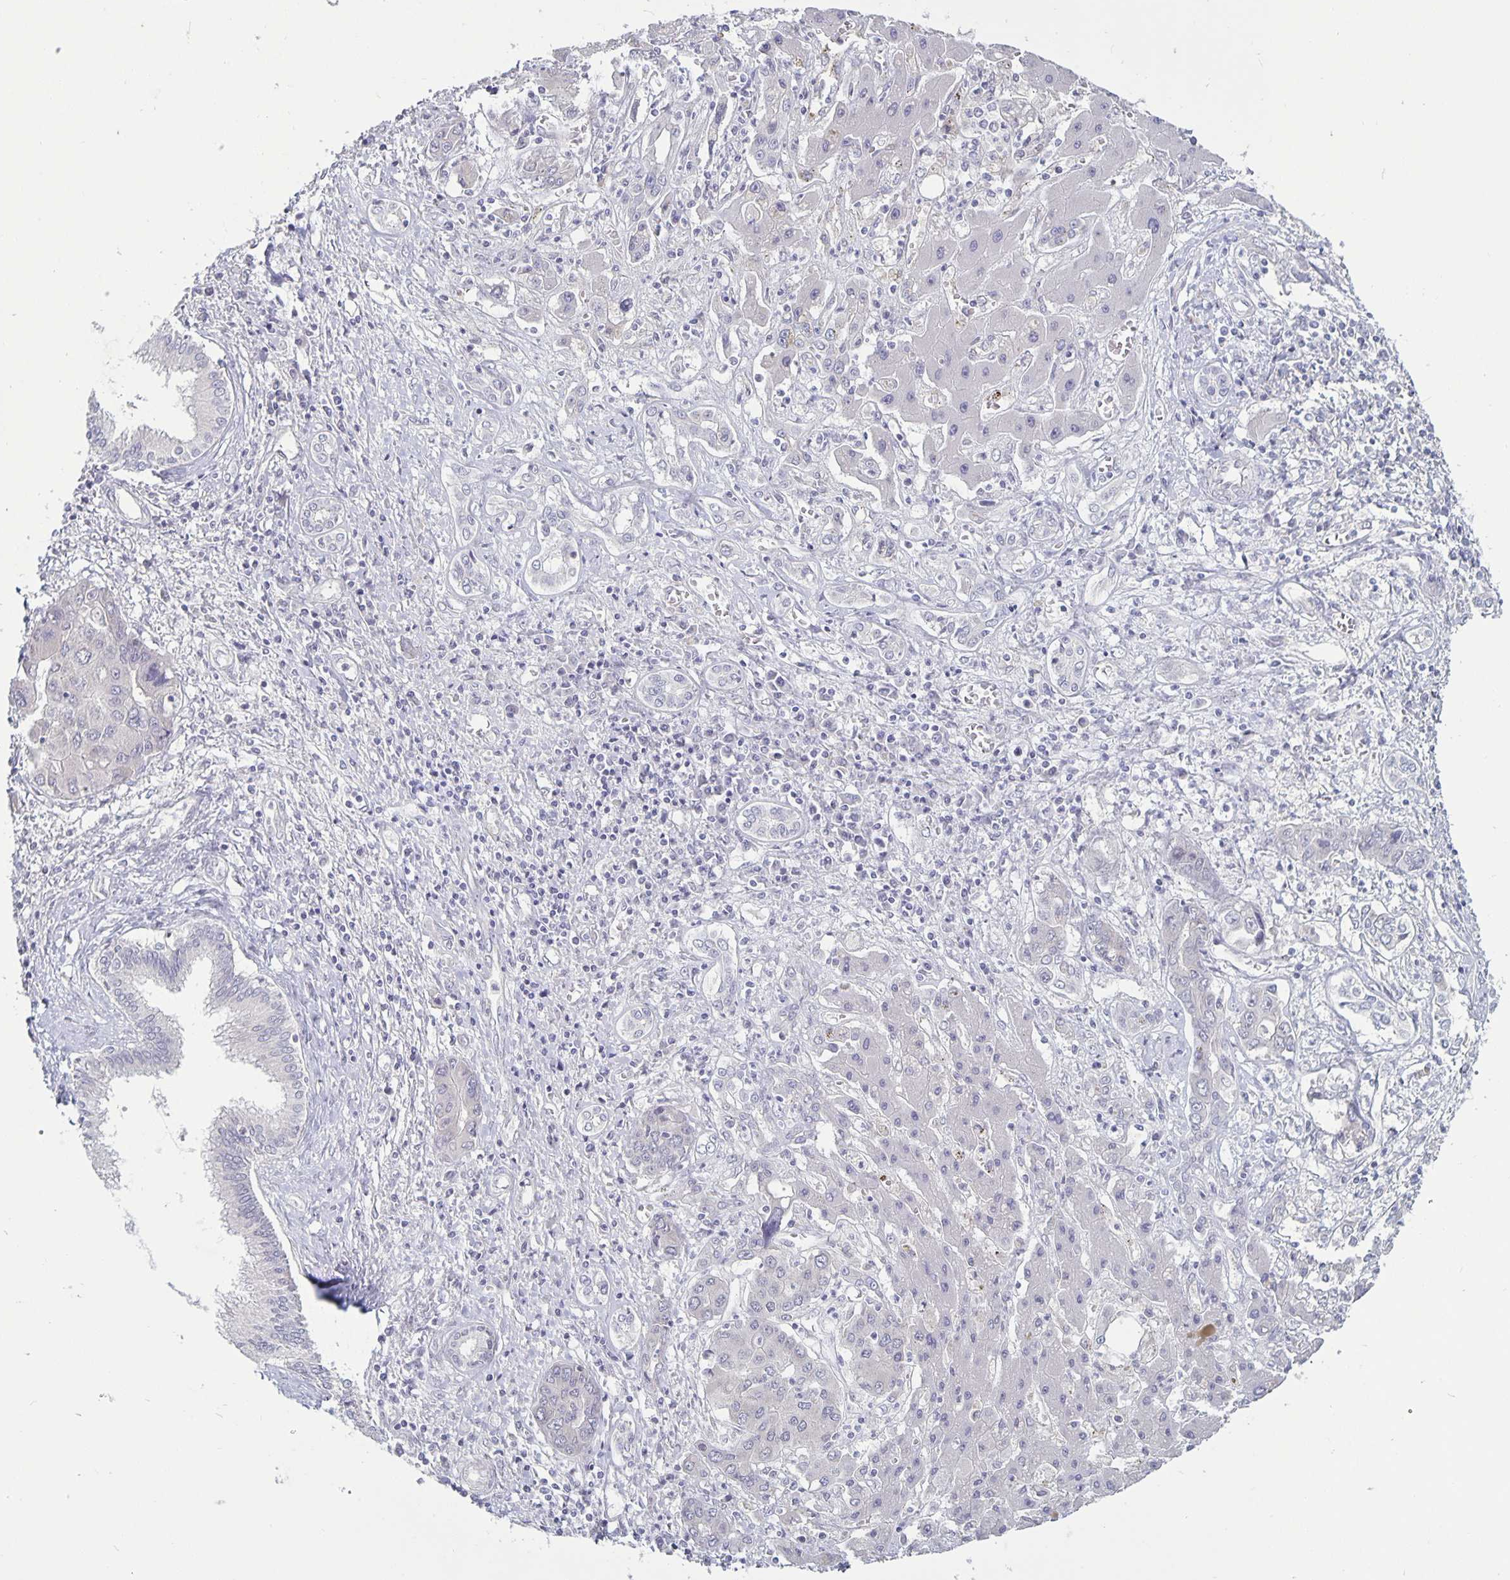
{"staining": {"intensity": "negative", "quantity": "none", "location": "none"}, "tissue": "liver cancer", "cell_type": "Tumor cells", "image_type": "cancer", "snomed": [{"axis": "morphology", "description": "Cholangiocarcinoma"}, {"axis": "topography", "description": "Liver"}], "caption": "Protein analysis of liver cancer shows no significant expression in tumor cells.", "gene": "PLCB3", "patient": {"sex": "male", "age": 67}}